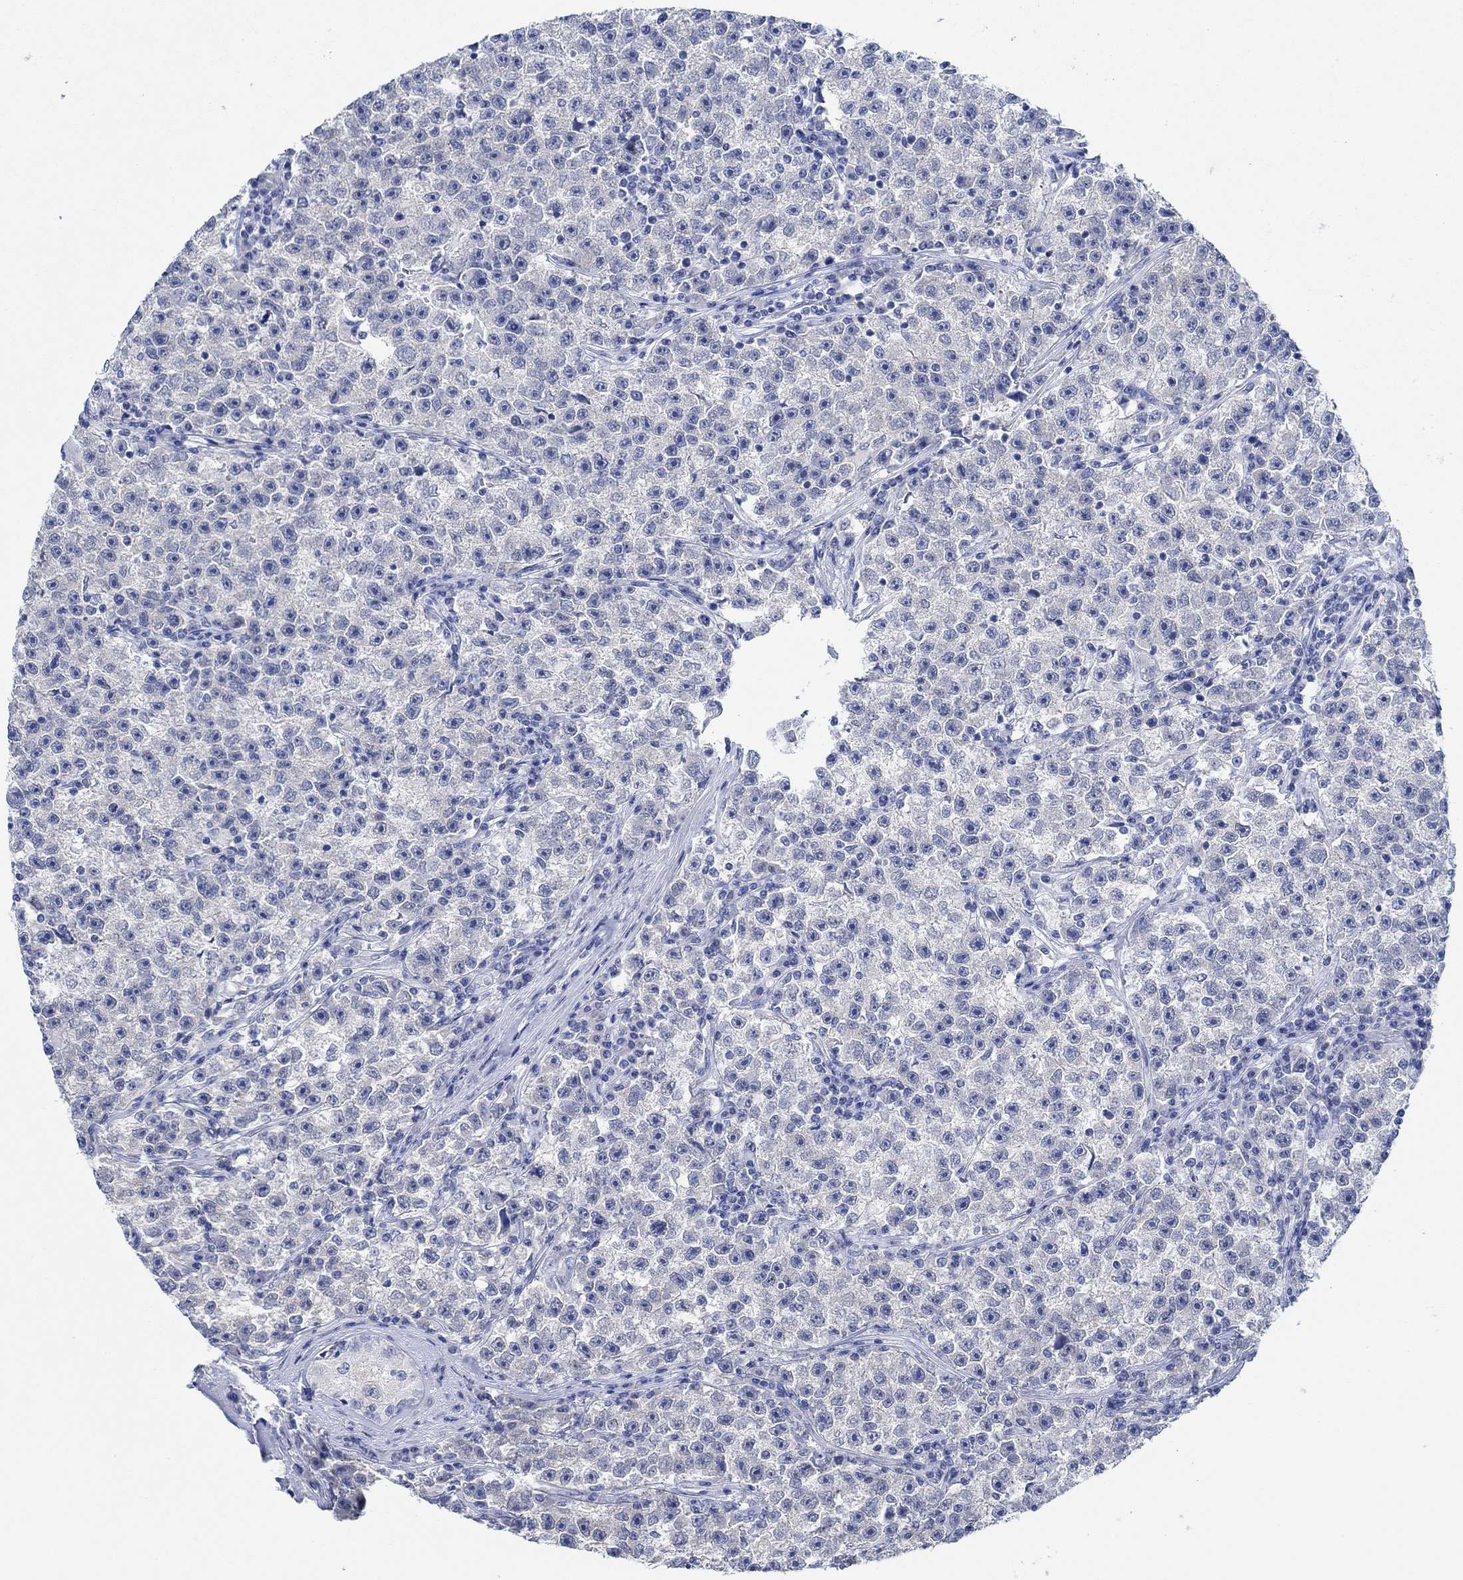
{"staining": {"intensity": "negative", "quantity": "none", "location": "none"}, "tissue": "testis cancer", "cell_type": "Tumor cells", "image_type": "cancer", "snomed": [{"axis": "morphology", "description": "Seminoma, NOS"}, {"axis": "topography", "description": "Testis"}], "caption": "This micrograph is of testis seminoma stained with immunohistochemistry (IHC) to label a protein in brown with the nuclei are counter-stained blue. There is no expression in tumor cells. (DAB (3,3'-diaminobenzidine) immunohistochemistry (IHC) visualized using brightfield microscopy, high magnification).", "gene": "ZNF671", "patient": {"sex": "male", "age": 22}}